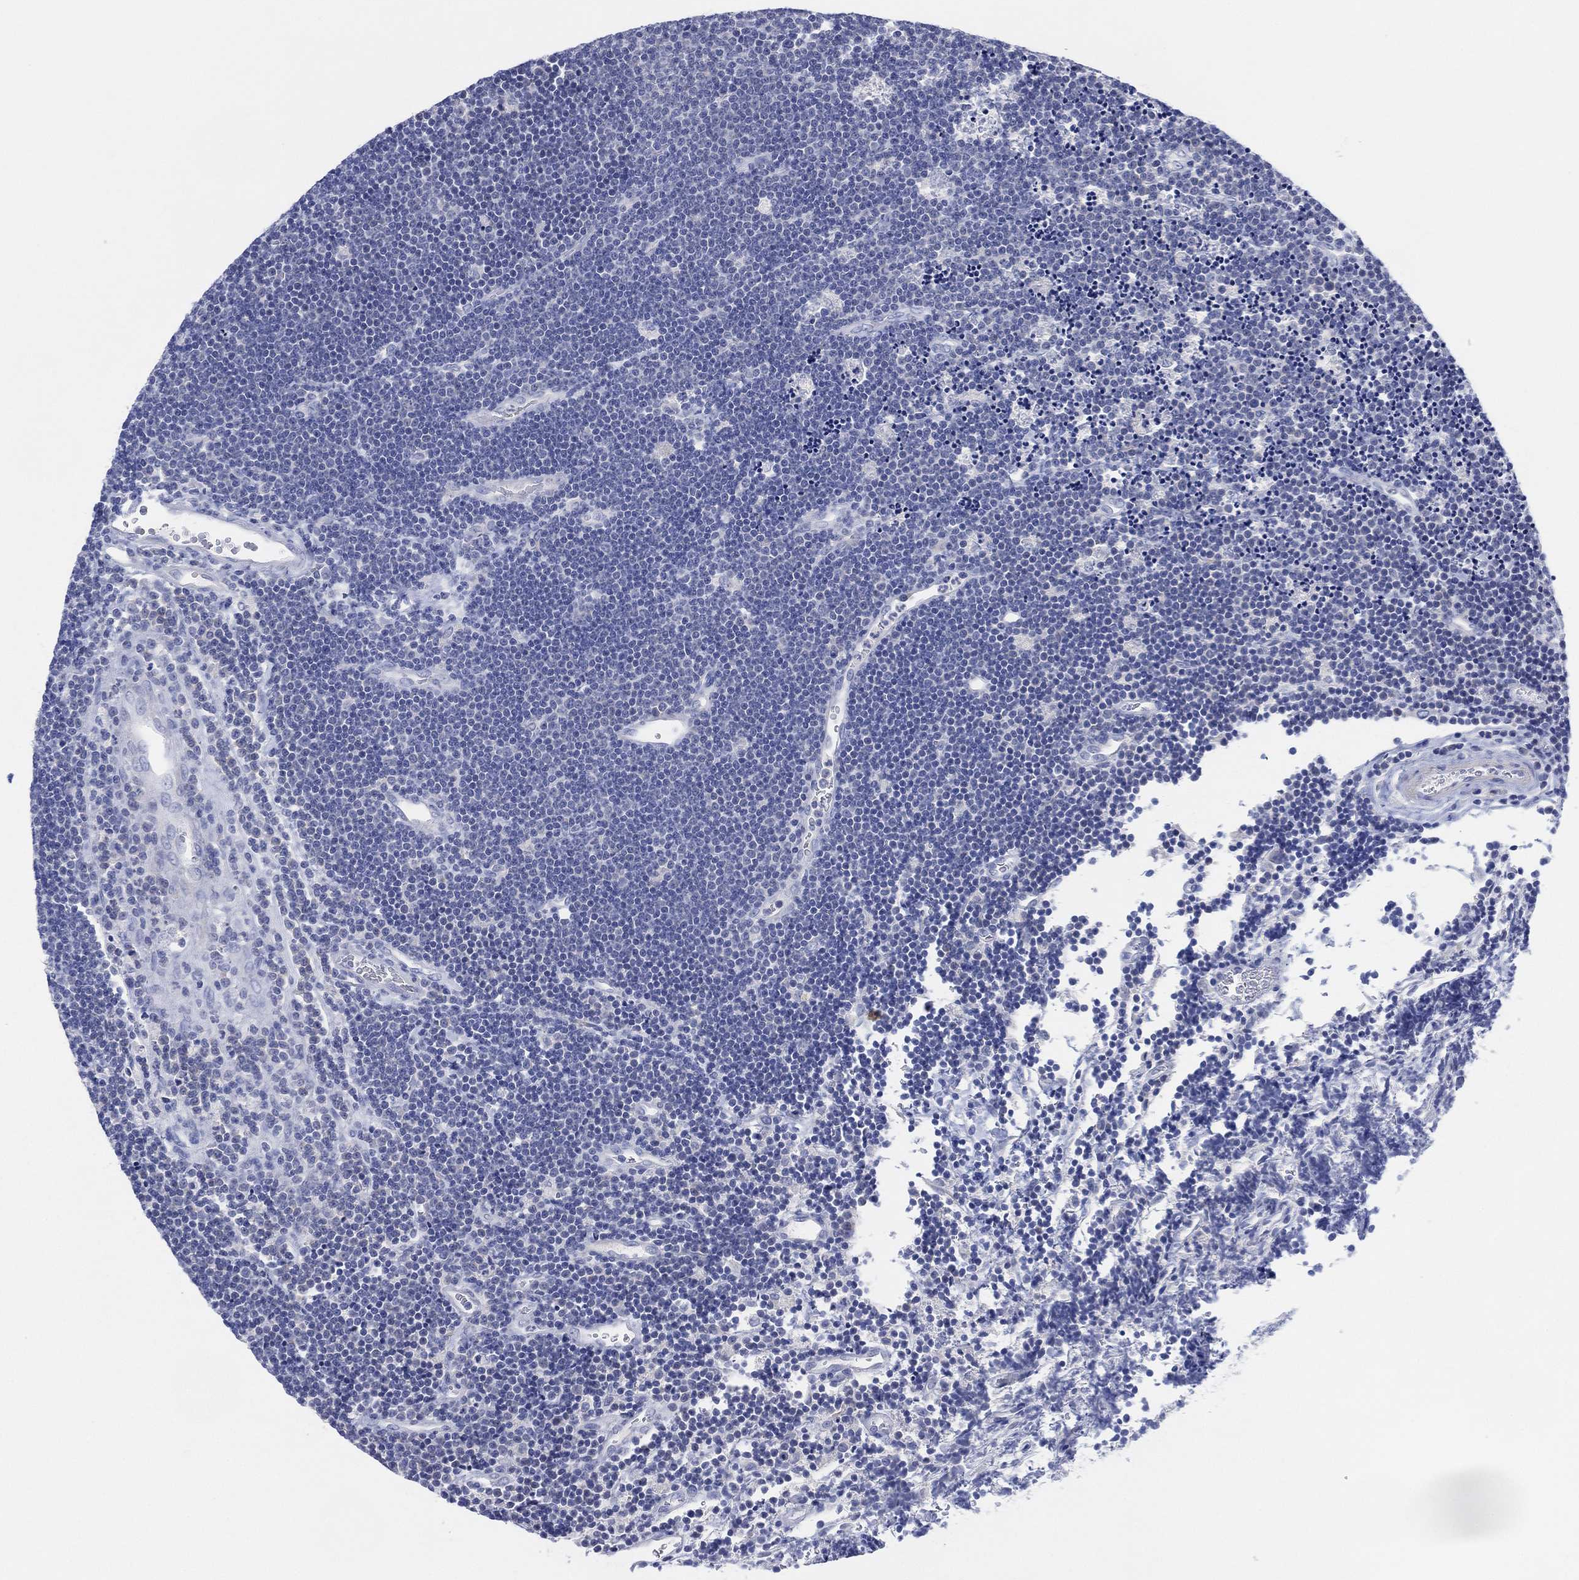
{"staining": {"intensity": "negative", "quantity": "none", "location": "none"}, "tissue": "lymphoma", "cell_type": "Tumor cells", "image_type": "cancer", "snomed": [{"axis": "morphology", "description": "Malignant lymphoma, non-Hodgkin's type, Low grade"}, {"axis": "topography", "description": "Brain"}], "caption": "Tumor cells are negative for protein expression in human low-grade malignant lymphoma, non-Hodgkin's type.", "gene": "ADAD2", "patient": {"sex": "female", "age": 66}}